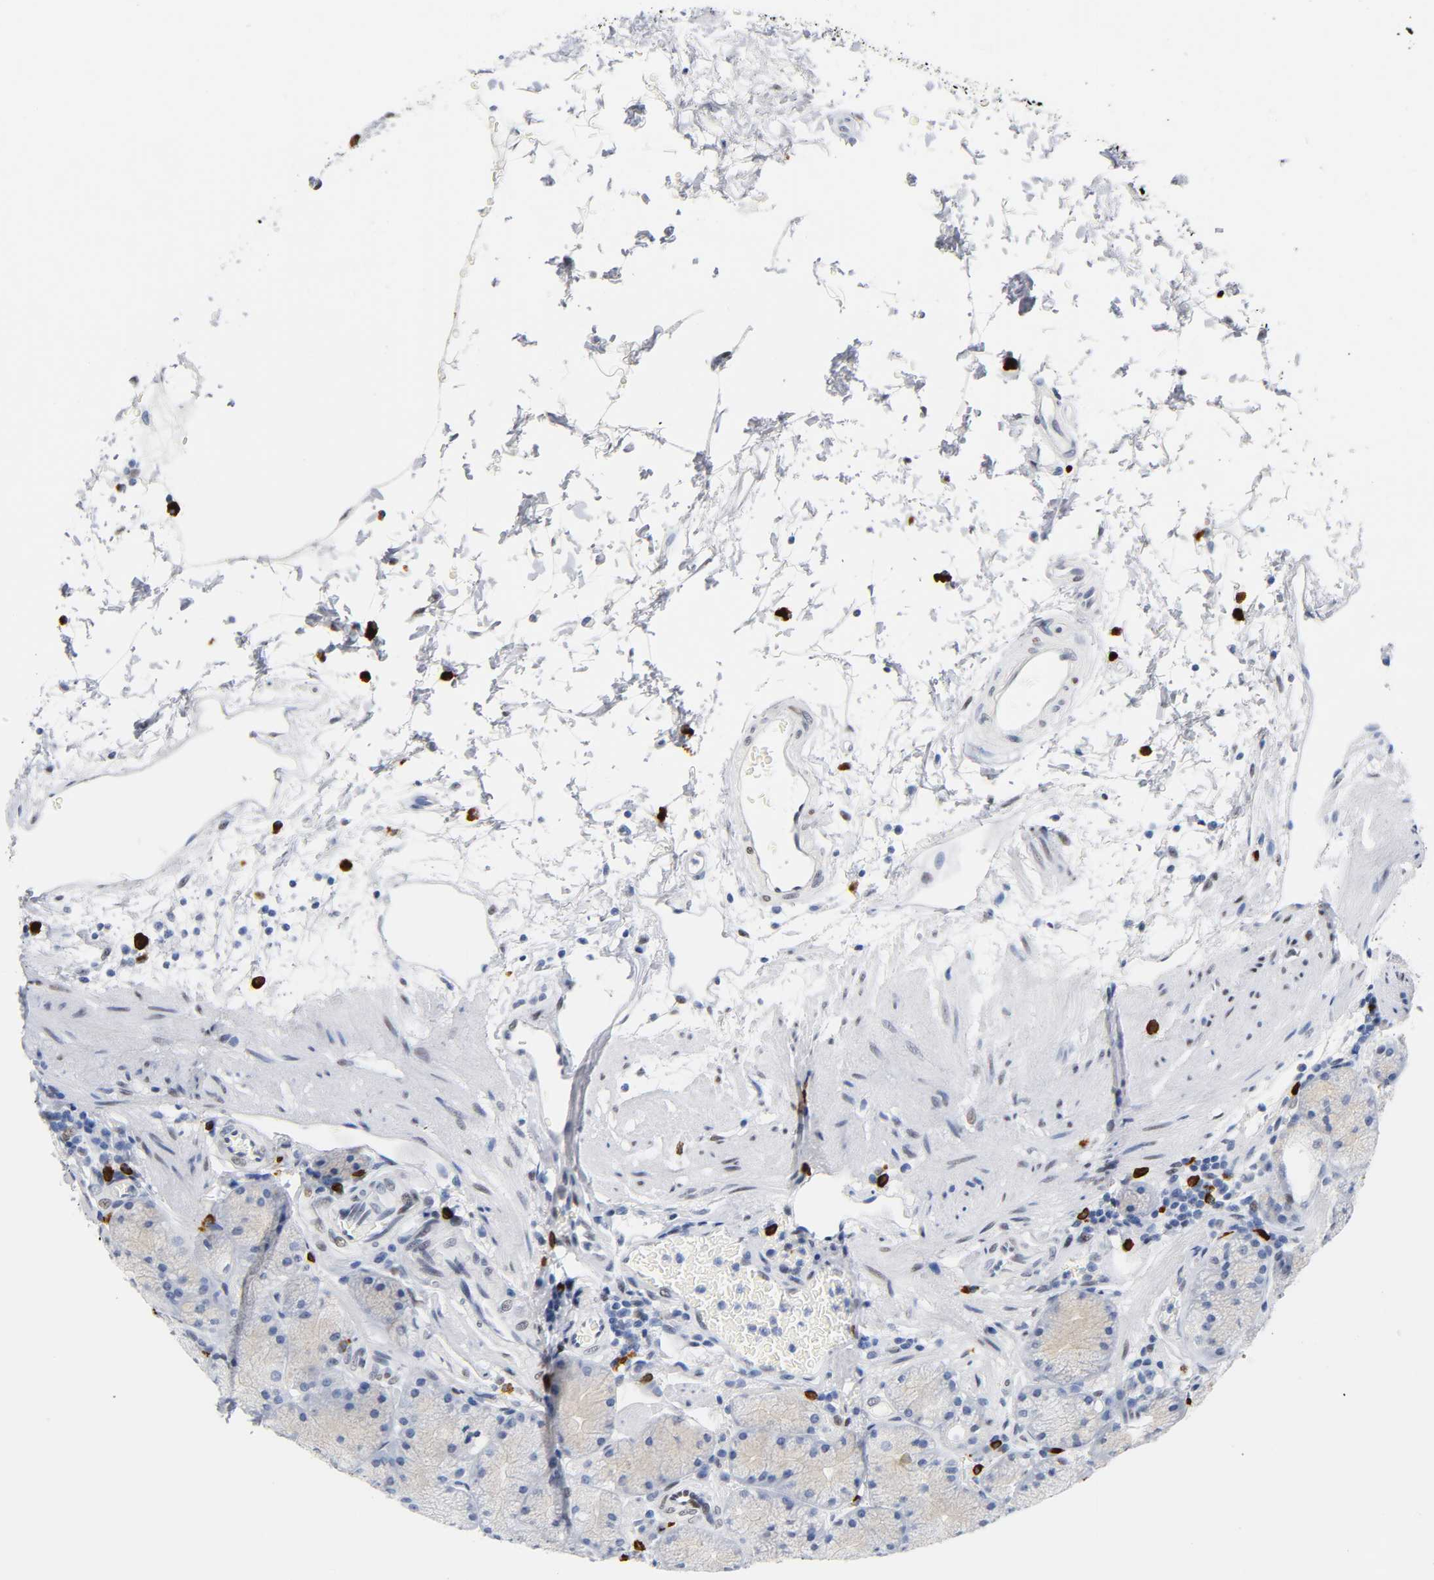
{"staining": {"intensity": "weak", "quantity": "25%-75%", "location": "cytoplasmic/membranous"}, "tissue": "stomach", "cell_type": "Glandular cells", "image_type": "normal", "snomed": [{"axis": "morphology", "description": "Normal tissue, NOS"}, {"axis": "topography", "description": "Stomach, upper"}, {"axis": "topography", "description": "Stomach"}], "caption": "This histopathology image demonstrates immunohistochemistry (IHC) staining of normal stomach, with low weak cytoplasmic/membranous staining in about 25%-75% of glandular cells.", "gene": "NAB2", "patient": {"sex": "male", "age": 76}}